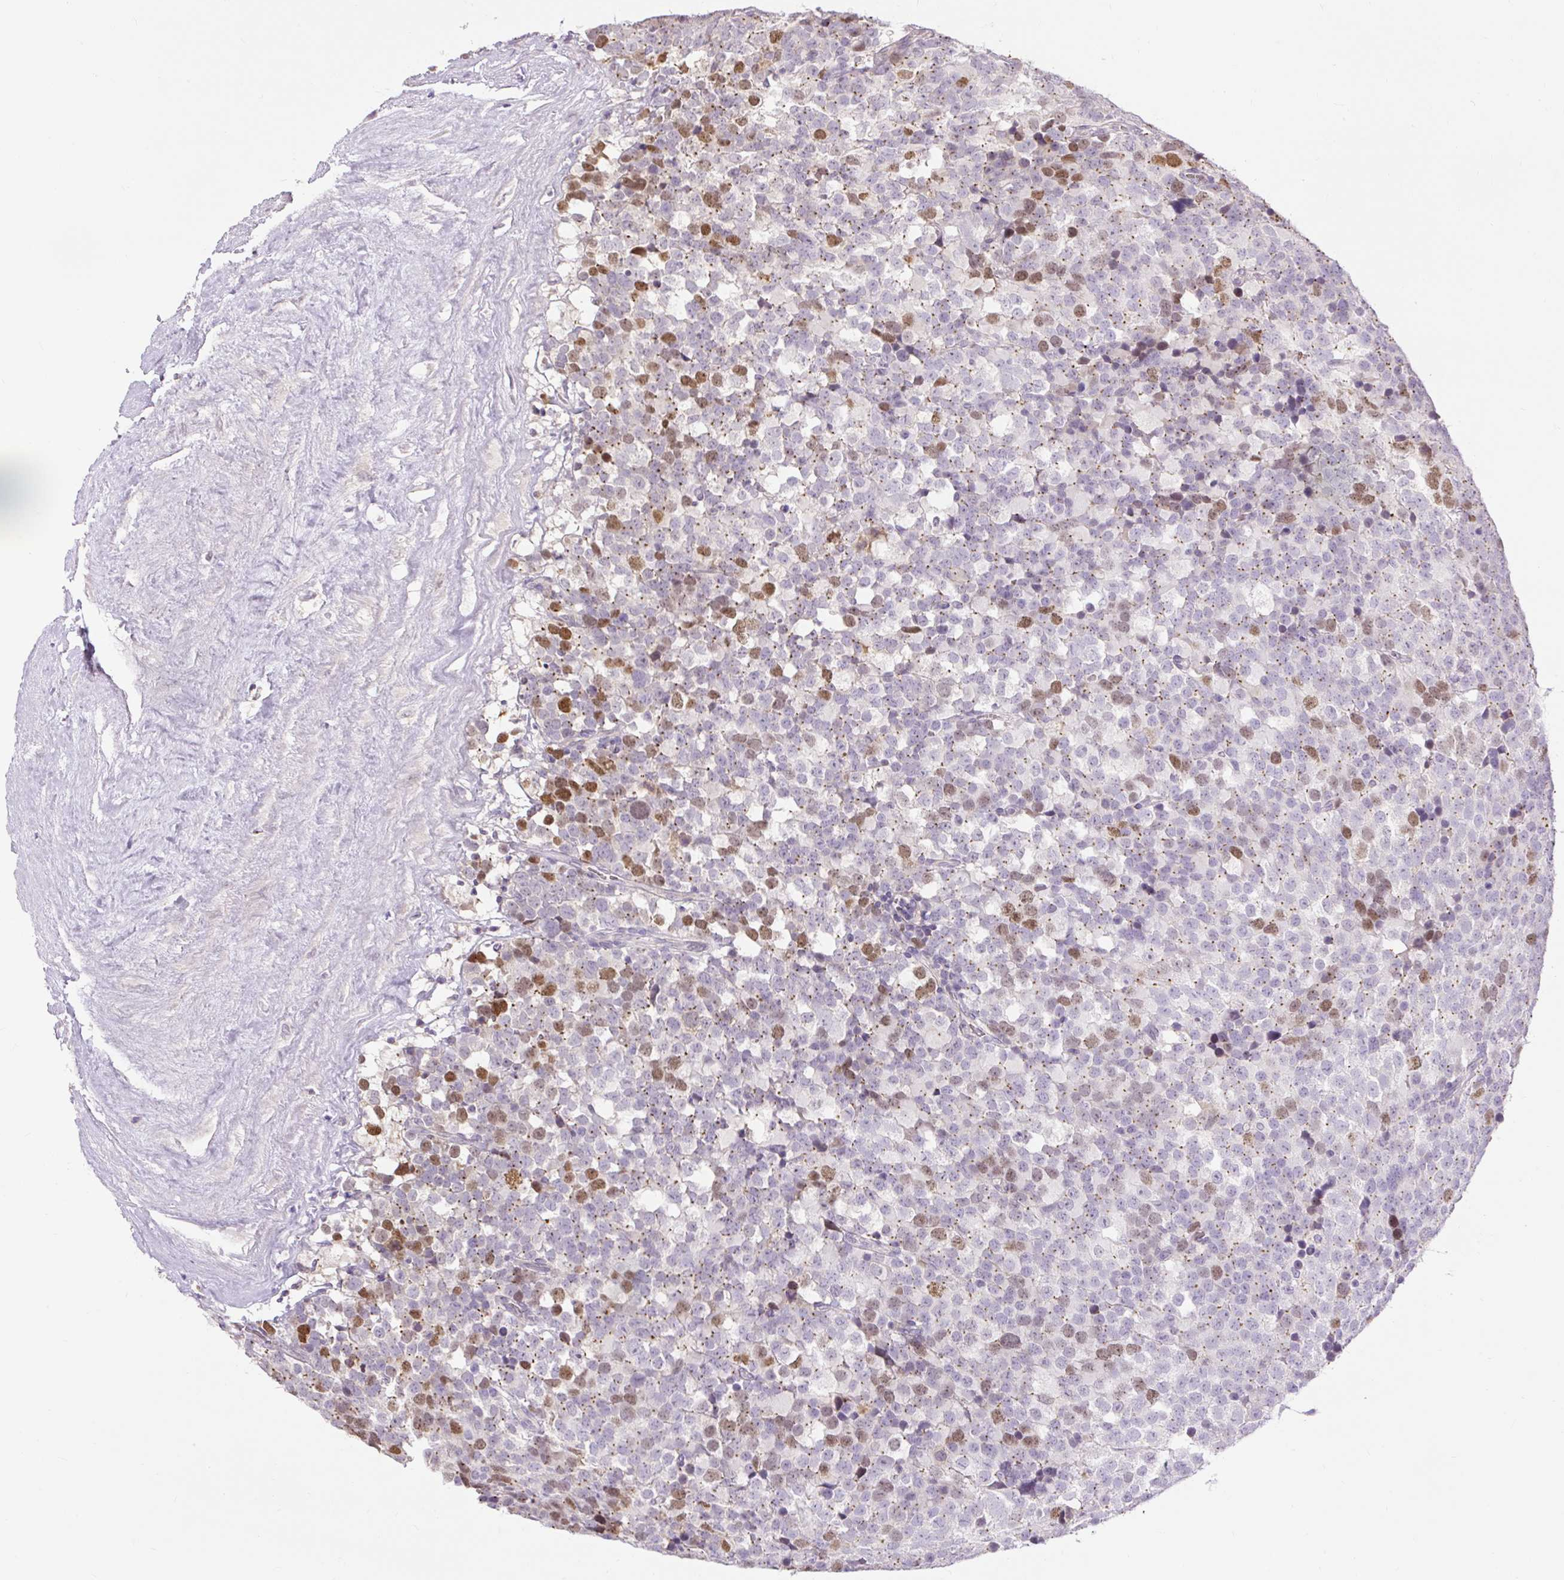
{"staining": {"intensity": "moderate", "quantity": "<25%", "location": "nuclear"}, "tissue": "testis cancer", "cell_type": "Tumor cells", "image_type": "cancer", "snomed": [{"axis": "morphology", "description": "Seminoma, NOS"}, {"axis": "topography", "description": "Testis"}], "caption": "Immunohistochemistry photomicrograph of neoplastic tissue: human testis cancer stained using IHC exhibits low levels of moderate protein expression localized specifically in the nuclear of tumor cells, appearing as a nuclear brown color.", "gene": "RACGAP1", "patient": {"sex": "male", "age": 71}}